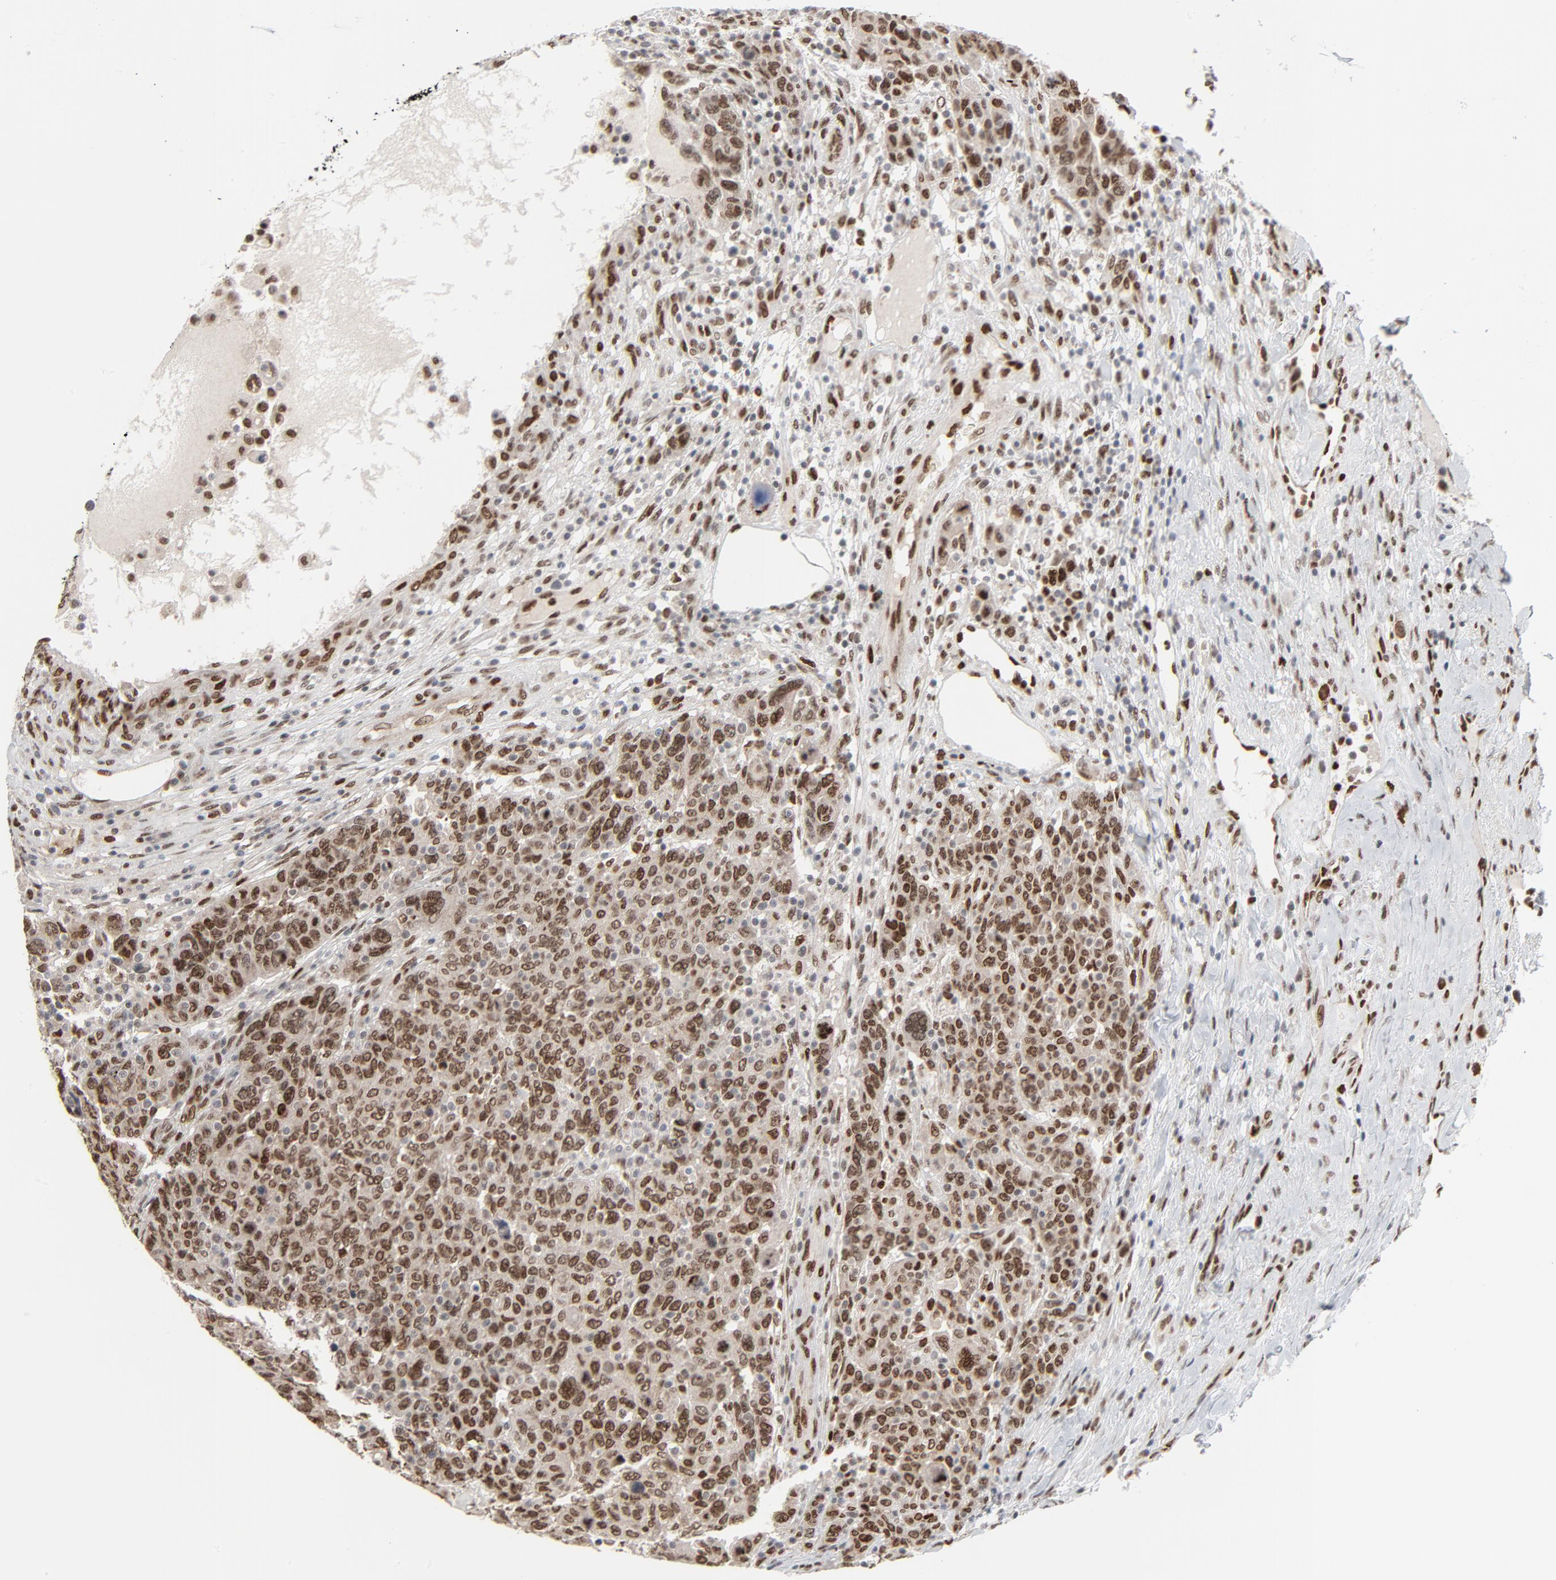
{"staining": {"intensity": "strong", "quantity": ">75%", "location": "nuclear"}, "tissue": "breast cancer", "cell_type": "Tumor cells", "image_type": "cancer", "snomed": [{"axis": "morphology", "description": "Duct carcinoma"}, {"axis": "topography", "description": "Breast"}], "caption": "Invasive ductal carcinoma (breast) stained with DAB immunohistochemistry reveals high levels of strong nuclear positivity in approximately >75% of tumor cells.", "gene": "CUX1", "patient": {"sex": "female", "age": 37}}